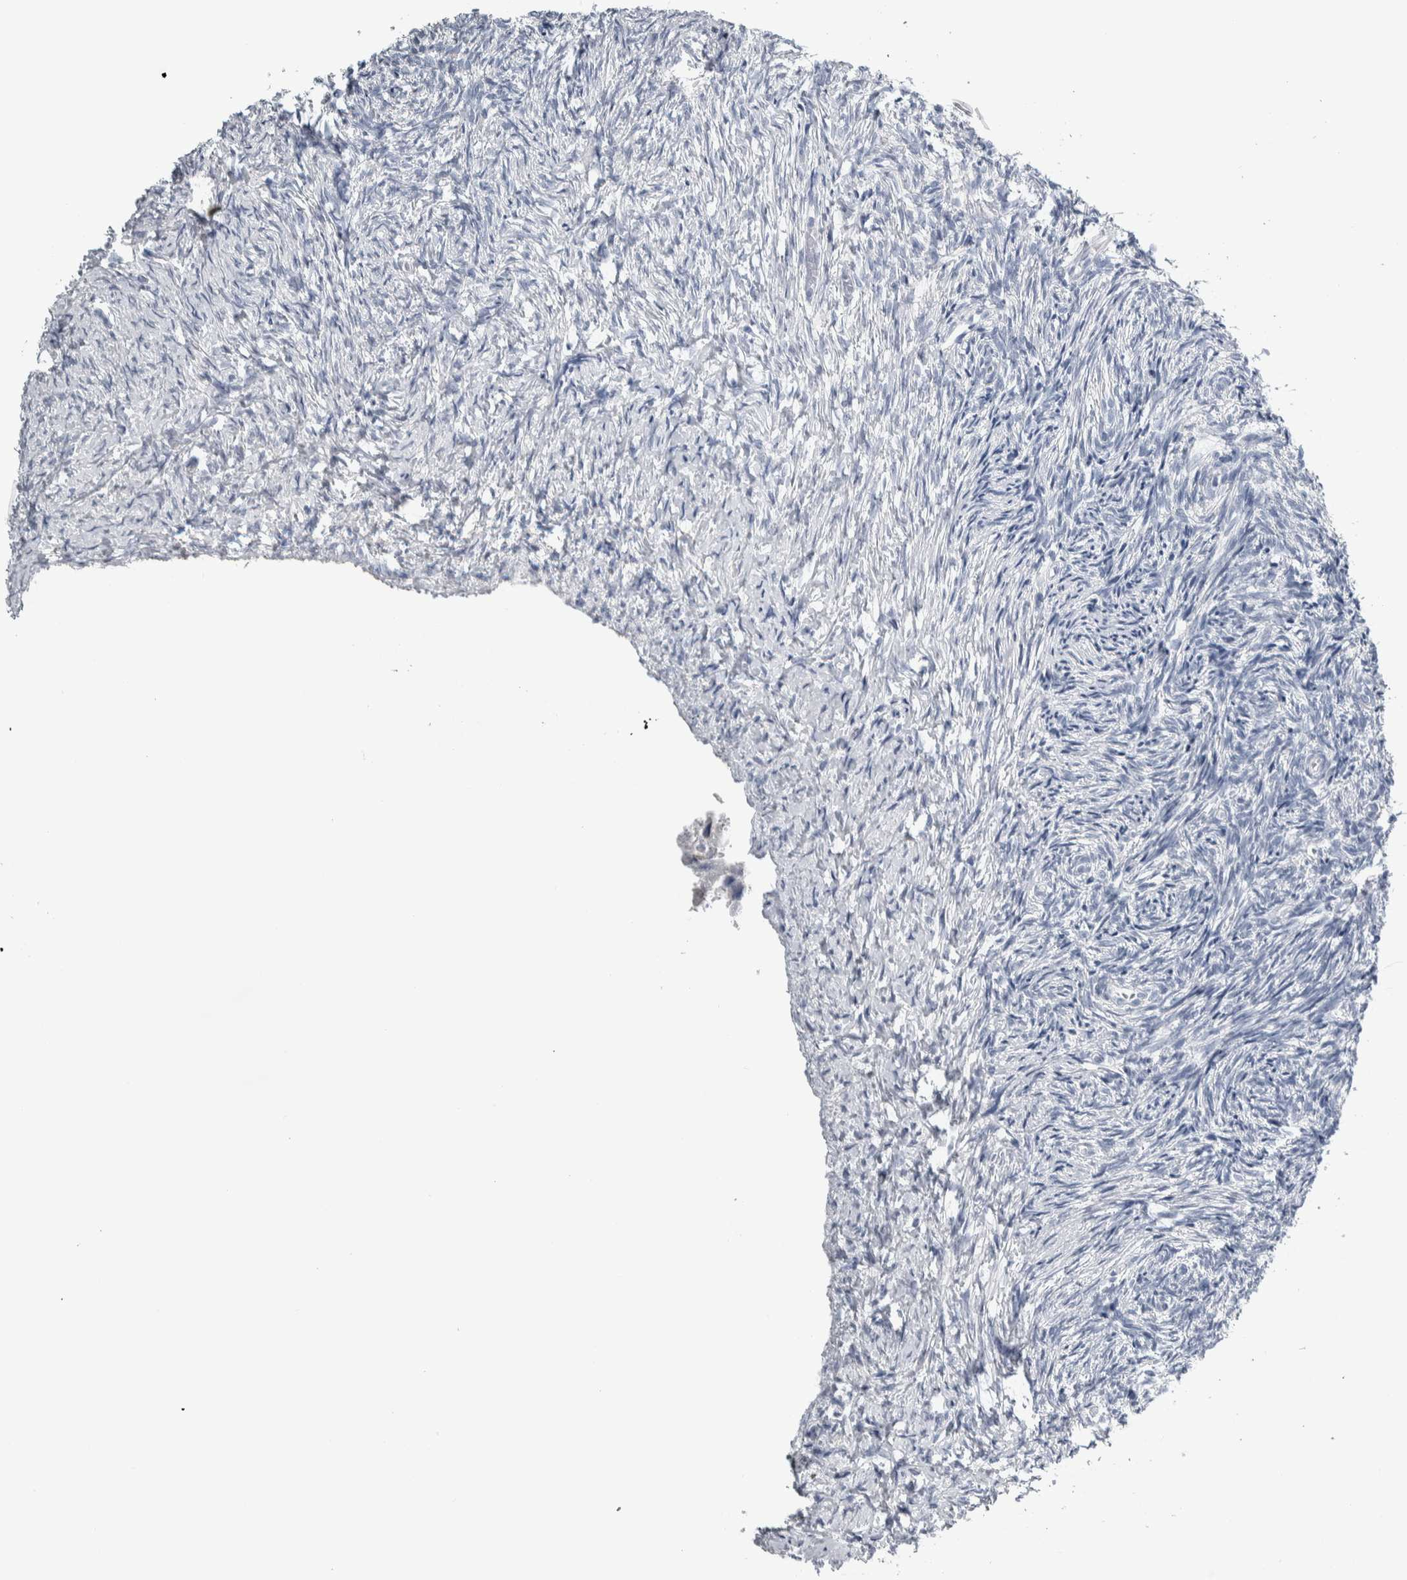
{"staining": {"intensity": "moderate", "quantity": ">75%", "location": "cytoplasmic/membranous"}, "tissue": "ovary", "cell_type": "Follicle cells", "image_type": "normal", "snomed": [{"axis": "morphology", "description": "Normal tissue, NOS"}, {"axis": "topography", "description": "Ovary"}], "caption": "About >75% of follicle cells in unremarkable ovary display moderate cytoplasmic/membranous protein staining as visualized by brown immunohistochemical staining.", "gene": "CDH17", "patient": {"sex": "female", "age": 41}}